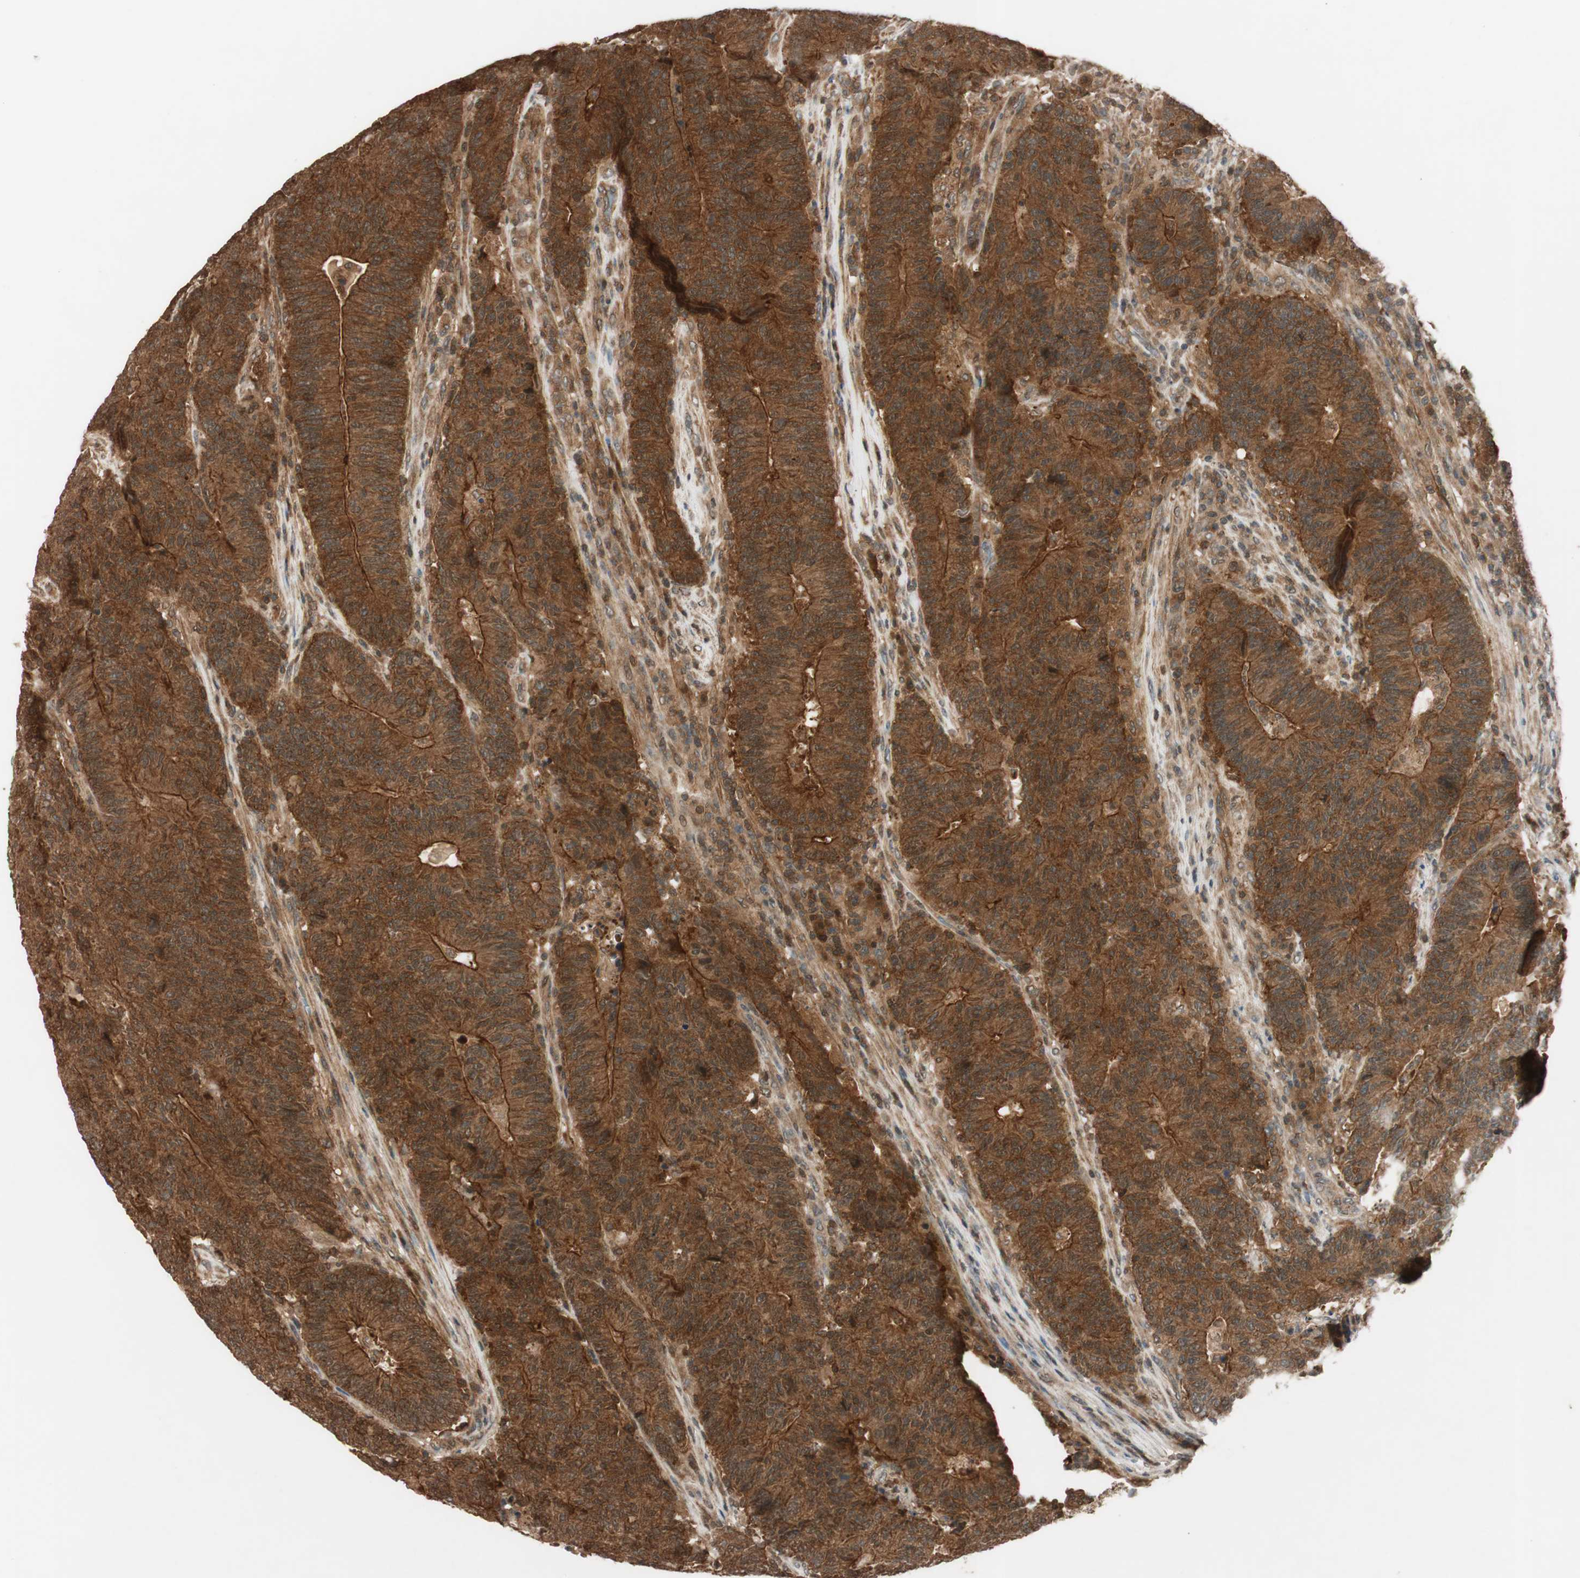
{"staining": {"intensity": "strong", "quantity": ">75%", "location": "cytoplasmic/membranous"}, "tissue": "colorectal cancer", "cell_type": "Tumor cells", "image_type": "cancer", "snomed": [{"axis": "morphology", "description": "Normal tissue, NOS"}, {"axis": "morphology", "description": "Adenocarcinoma, NOS"}, {"axis": "topography", "description": "Colon"}], "caption": "The photomicrograph displays a brown stain indicating the presence of a protein in the cytoplasmic/membranous of tumor cells in colorectal cancer (adenocarcinoma).", "gene": "EPHA8", "patient": {"sex": "female", "age": 75}}